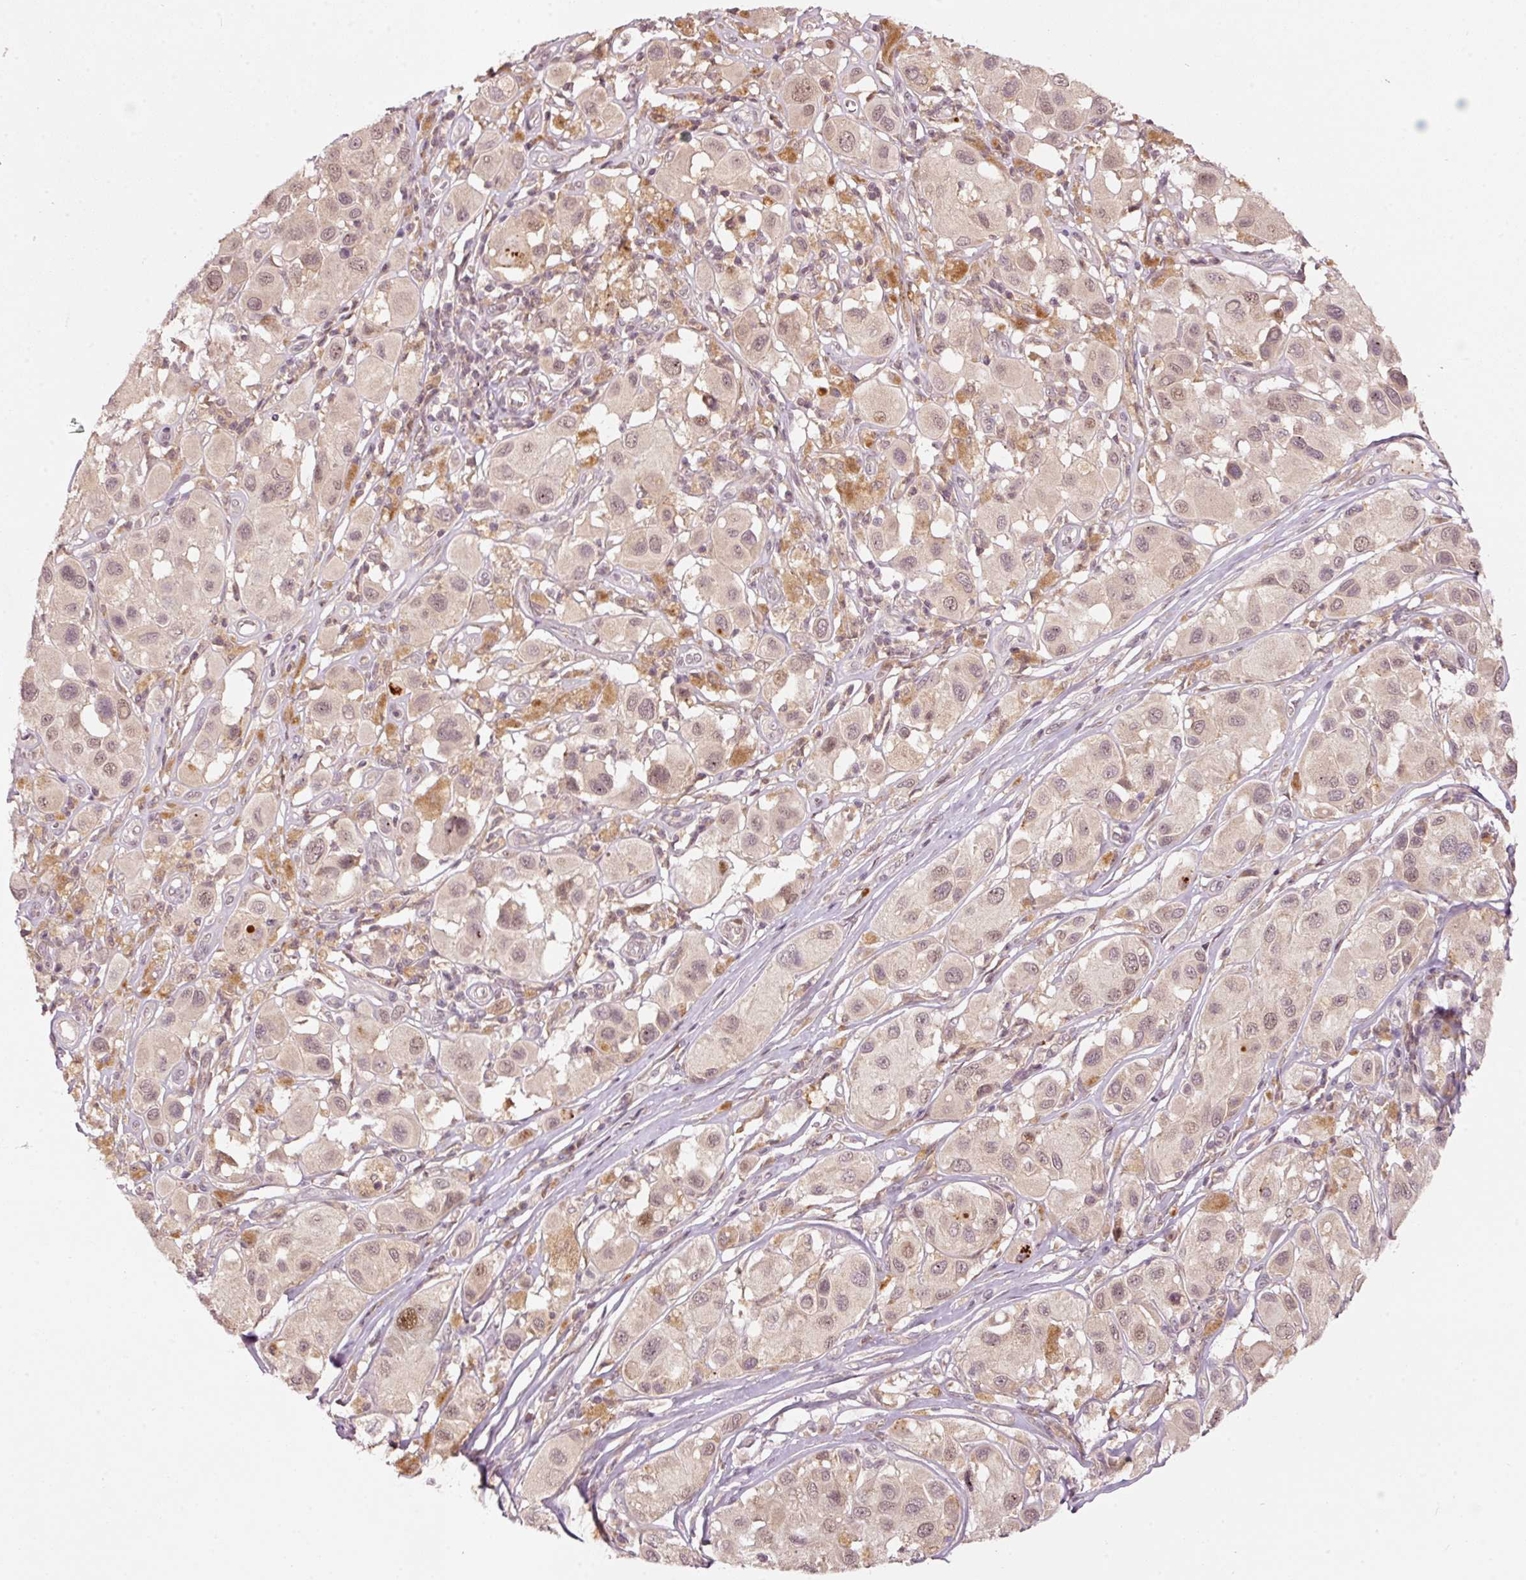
{"staining": {"intensity": "weak", "quantity": "25%-75%", "location": "nuclear"}, "tissue": "melanoma", "cell_type": "Tumor cells", "image_type": "cancer", "snomed": [{"axis": "morphology", "description": "Malignant melanoma, Metastatic site"}, {"axis": "topography", "description": "Skin"}], "caption": "Immunohistochemical staining of human malignant melanoma (metastatic site) exhibits weak nuclear protein expression in about 25%-75% of tumor cells. (Brightfield microscopy of DAB IHC at high magnification).", "gene": "PCDHB1", "patient": {"sex": "male", "age": 41}}